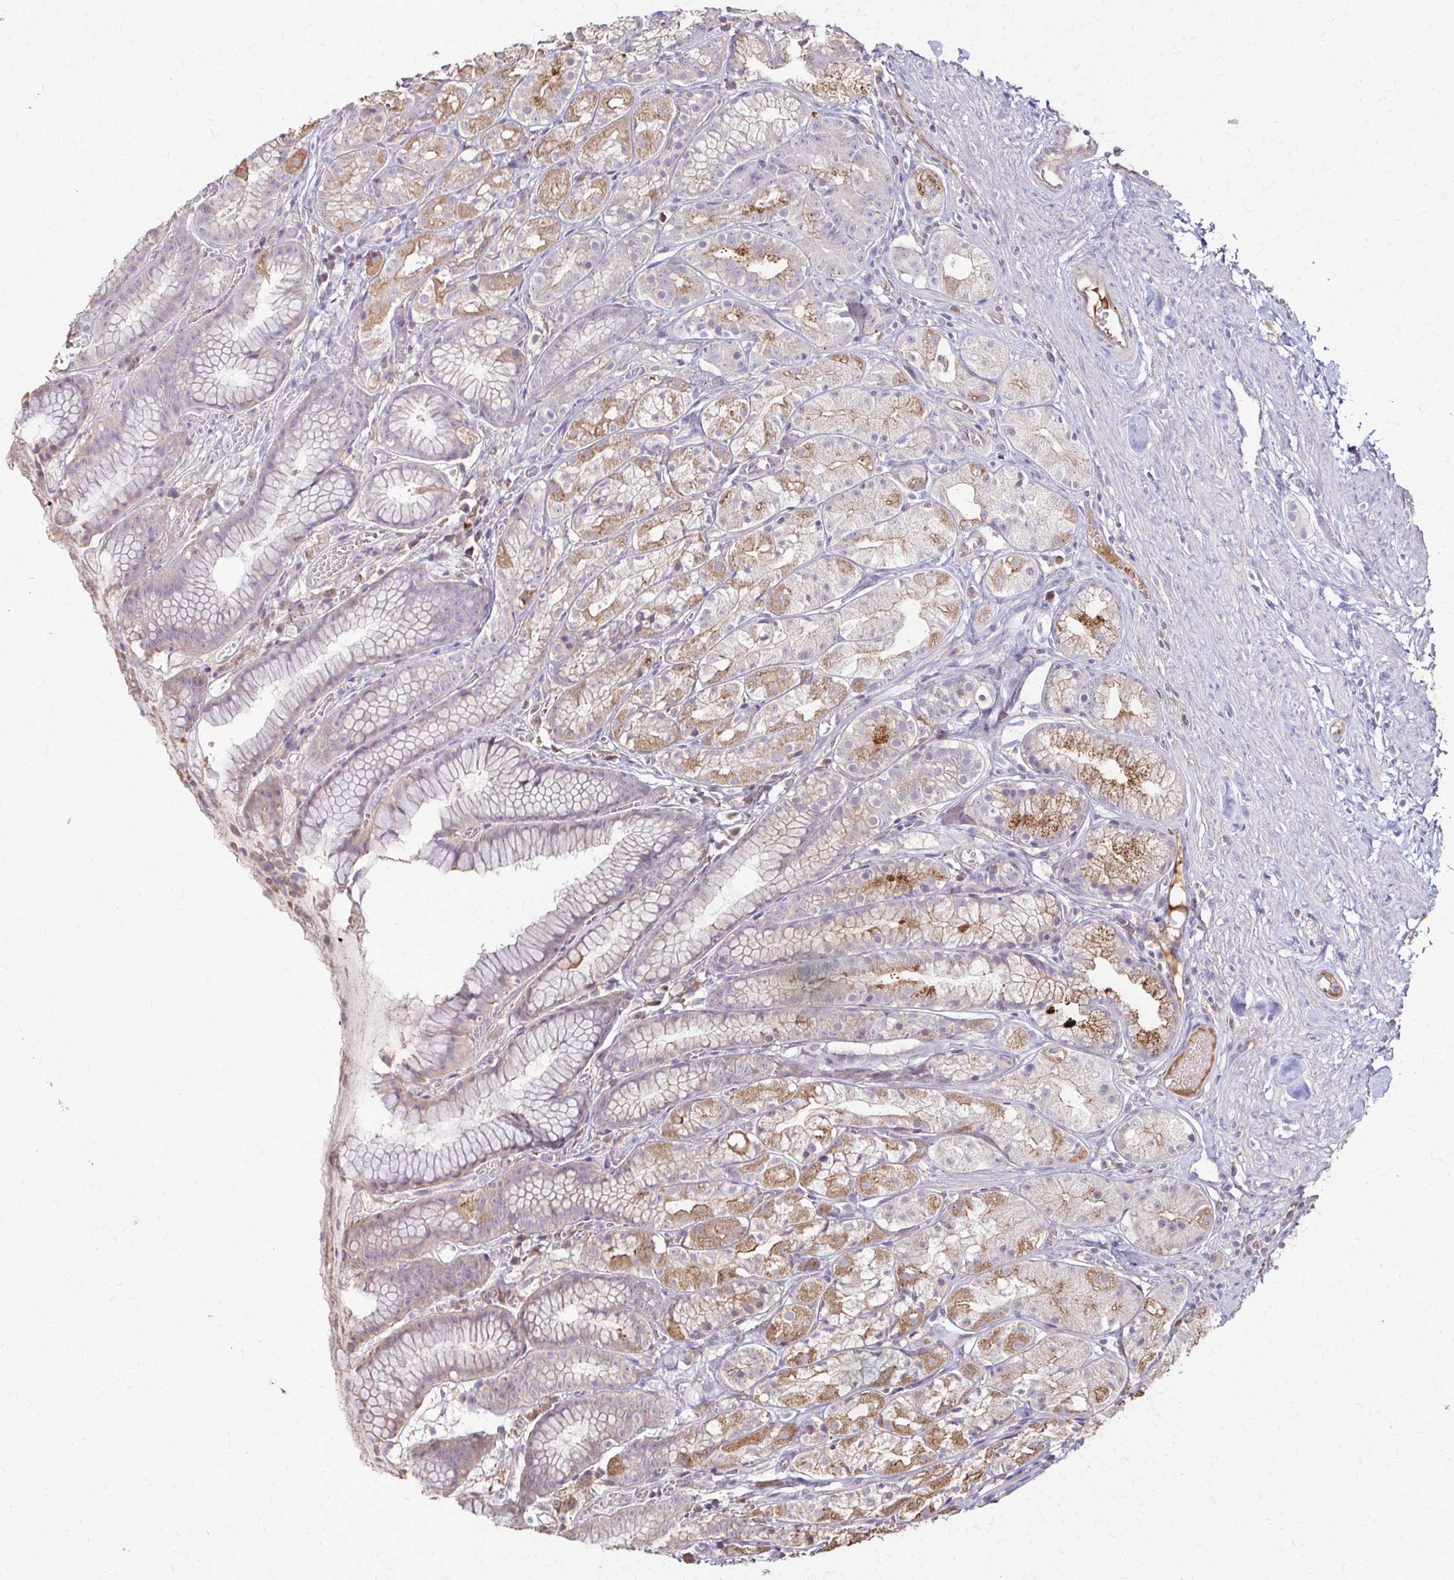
{"staining": {"intensity": "moderate", "quantity": "25%-75%", "location": "cytoplasmic/membranous"}, "tissue": "stomach", "cell_type": "Glandular cells", "image_type": "normal", "snomed": [{"axis": "morphology", "description": "Normal tissue, NOS"}, {"axis": "topography", "description": "Stomach"}], "caption": "Stomach stained with a brown dye displays moderate cytoplasmic/membranous positive staining in about 25%-75% of glandular cells.", "gene": "IL18BP", "patient": {"sex": "male", "age": 70}}